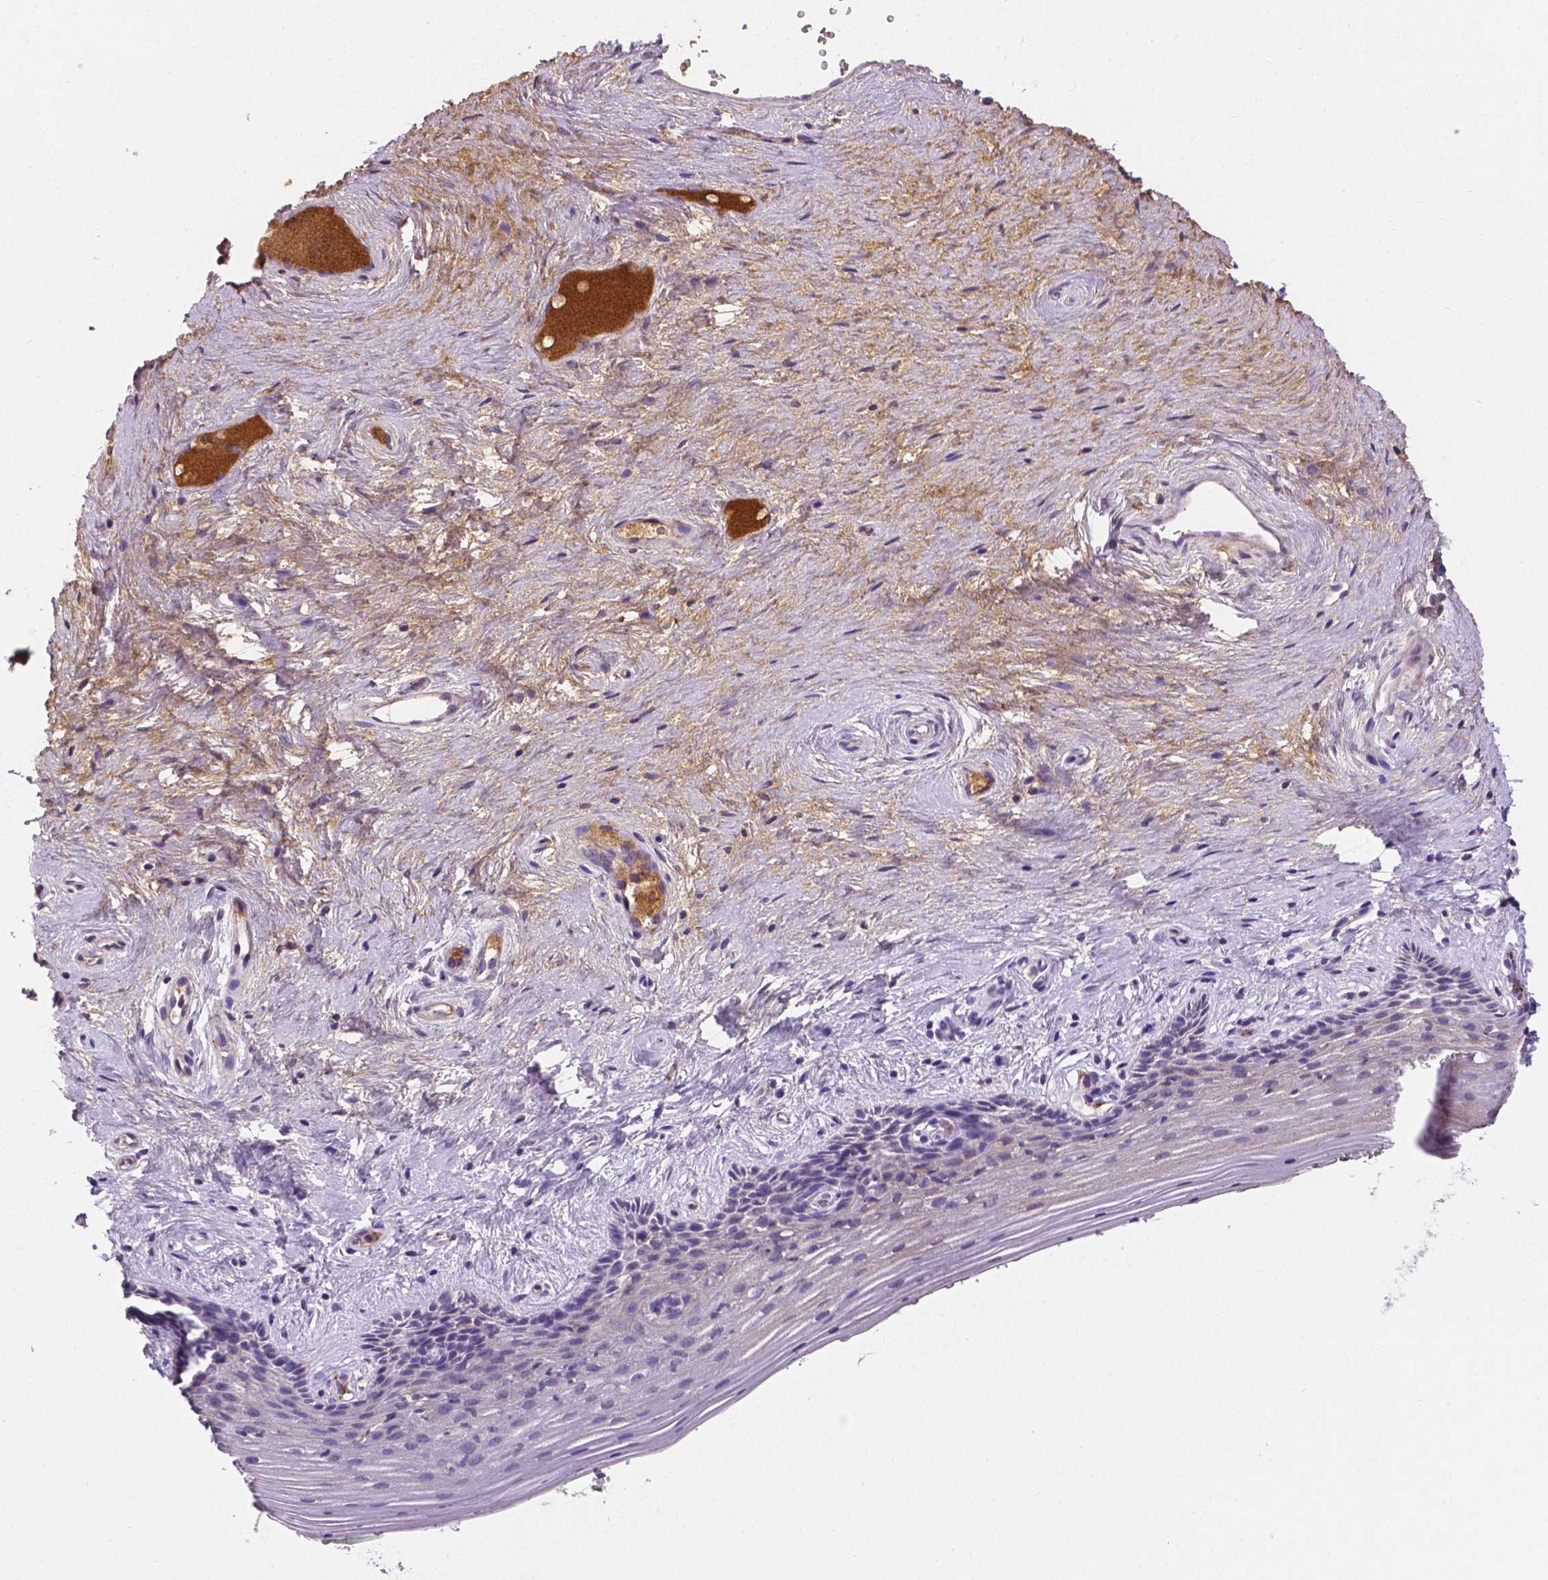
{"staining": {"intensity": "negative", "quantity": "none", "location": "none"}, "tissue": "vagina", "cell_type": "Squamous epithelial cells", "image_type": "normal", "snomed": [{"axis": "morphology", "description": "Normal tissue, NOS"}, {"axis": "topography", "description": "Vagina"}], "caption": "Photomicrograph shows no significant protein positivity in squamous epithelial cells of benign vagina.", "gene": "APOE", "patient": {"sex": "female", "age": 45}}